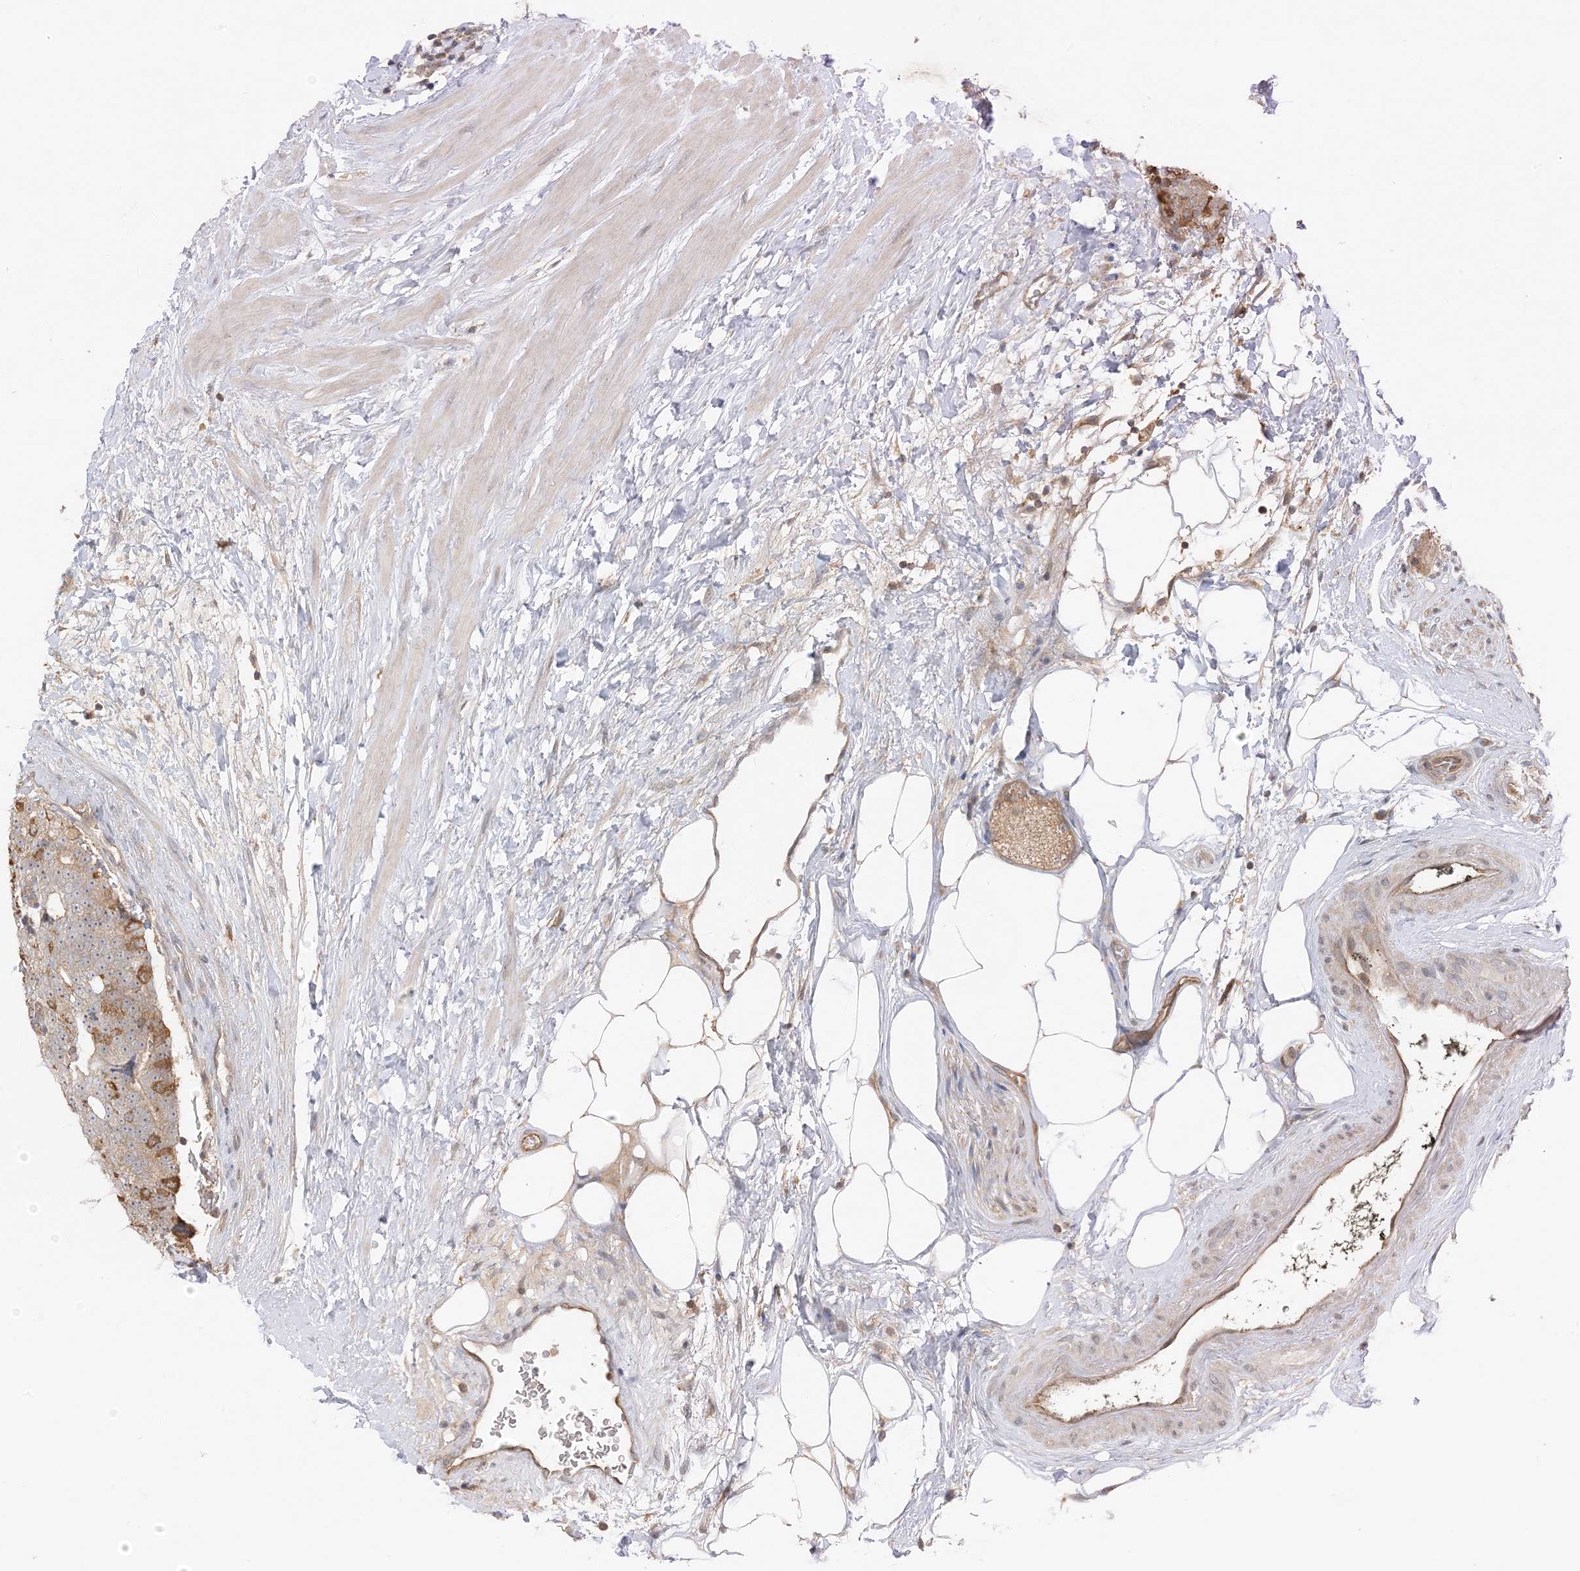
{"staining": {"intensity": "moderate", "quantity": ">75%", "location": "cytoplasmic/membranous"}, "tissue": "prostate cancer", "cell_type": "Tumor cells", "image_type": "cancer", "snomed": [{"axis": "morphology", "description": "Adenocarcinoma, High grade"}, {"axis": "topography", "description": "Prostate"}], "caption": "Immunohistochemistry (IHC) (DAB (3,3'-diaminobenzidine)) staining of human prostate cancer displays moderate cytoplasmic/membranous protein staining in approximately >75% of tumor cells.", "gene": "OBI1", "patient": {"sex": "male", "age": 56}}